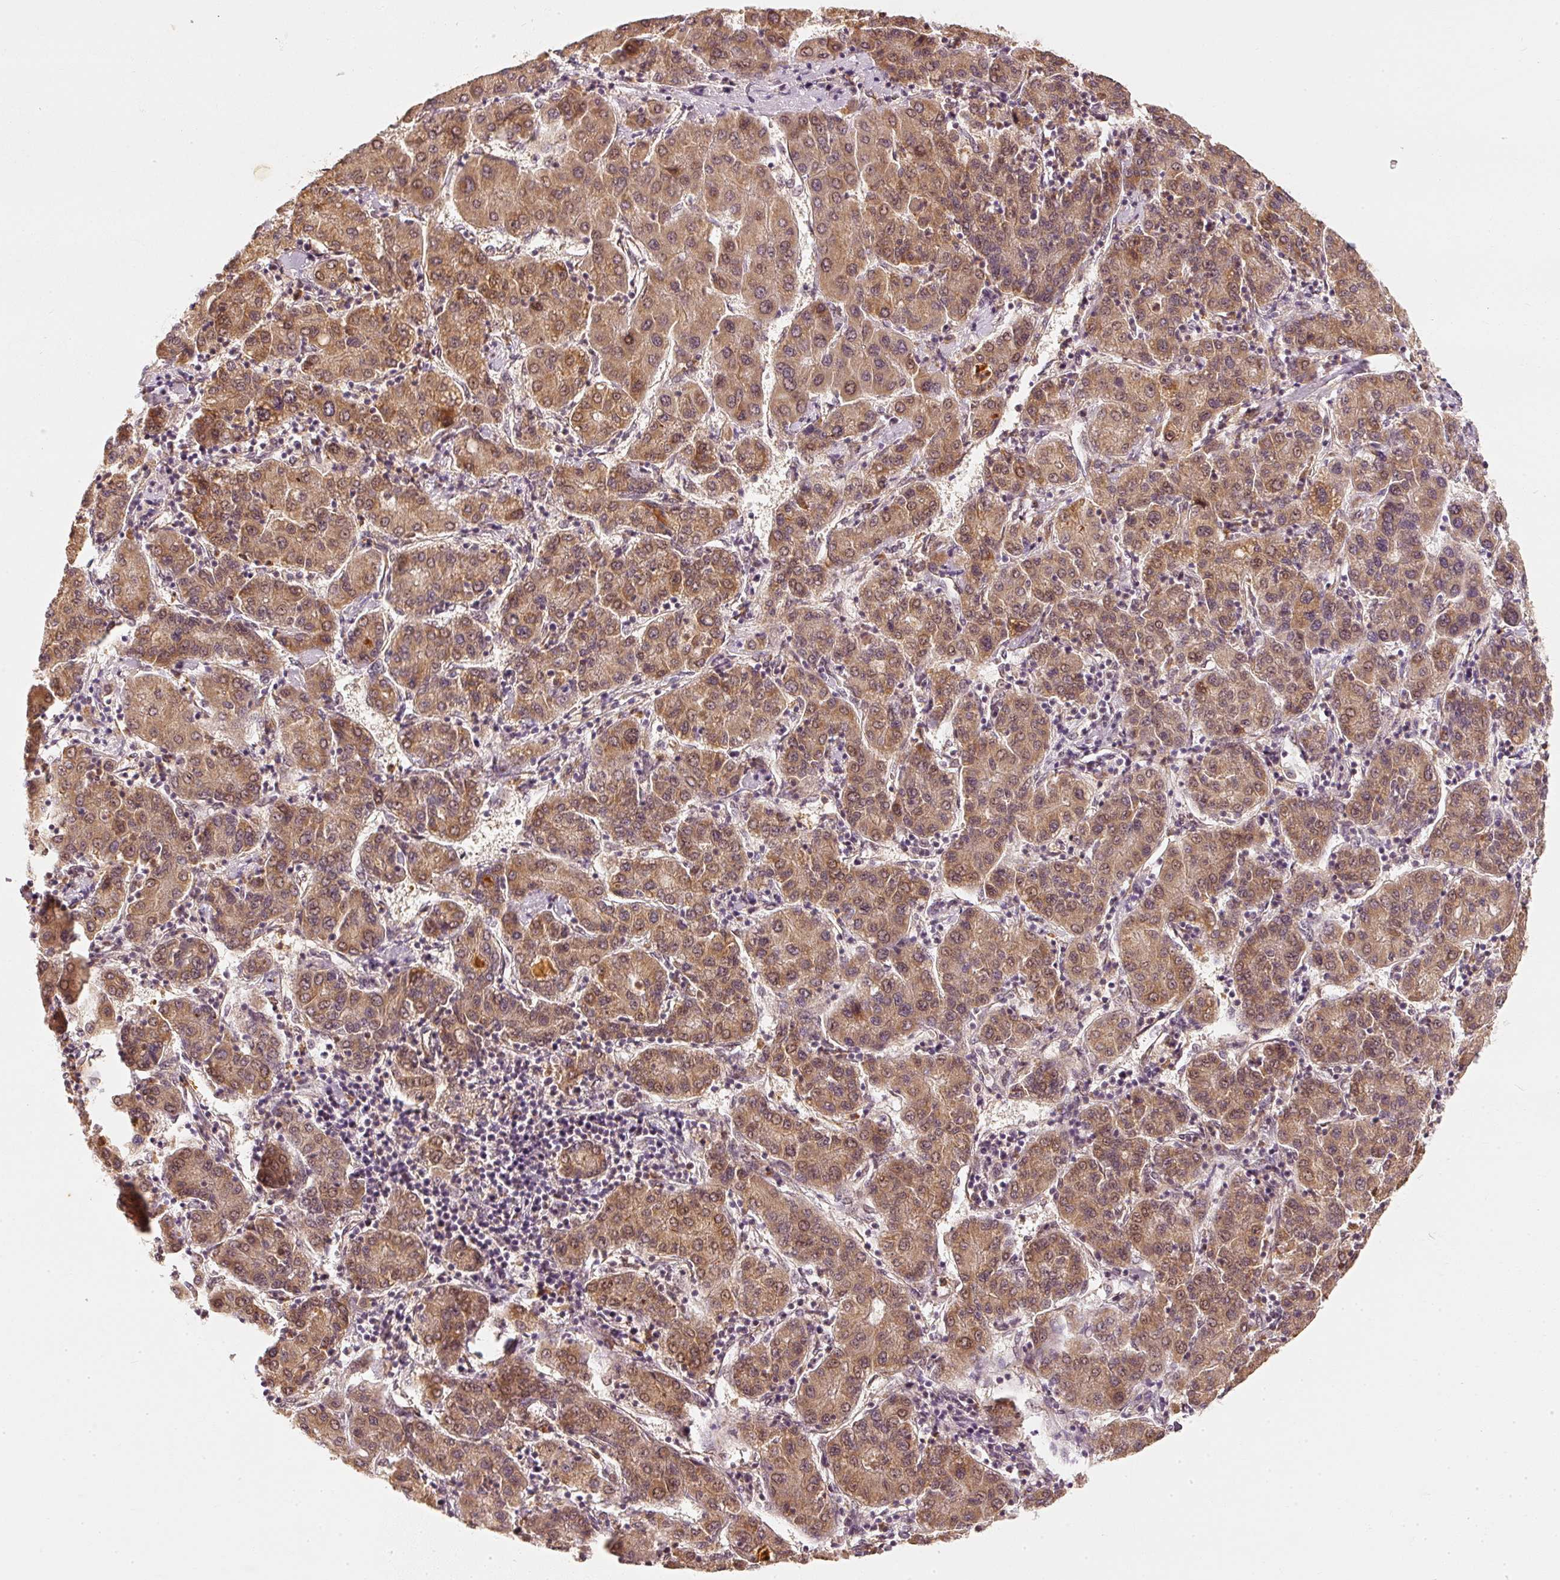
{"staining": {"intensity": "moderate", "quantity": ">75%", "location": "cytoplasmic/membranous"}, "tissue": "liver cancer", "cell_type": "Tumor cells", "image_type": "cancer", "snomed": [{"axis": "morphology", "description": "Carcinoma, Hepatocellular, NOS"}, {"axis": "topography", "description": "Liver"}], "caption": "About >75% of tumor cells in human hepatocellular carcinoma (liver) reveal moderate cytoplasmic/membranous protein staining as visualized by brown immunohistochemical staining.", "gene": "EEF1A2", "patient": {"sex": "male", "age": 65}}